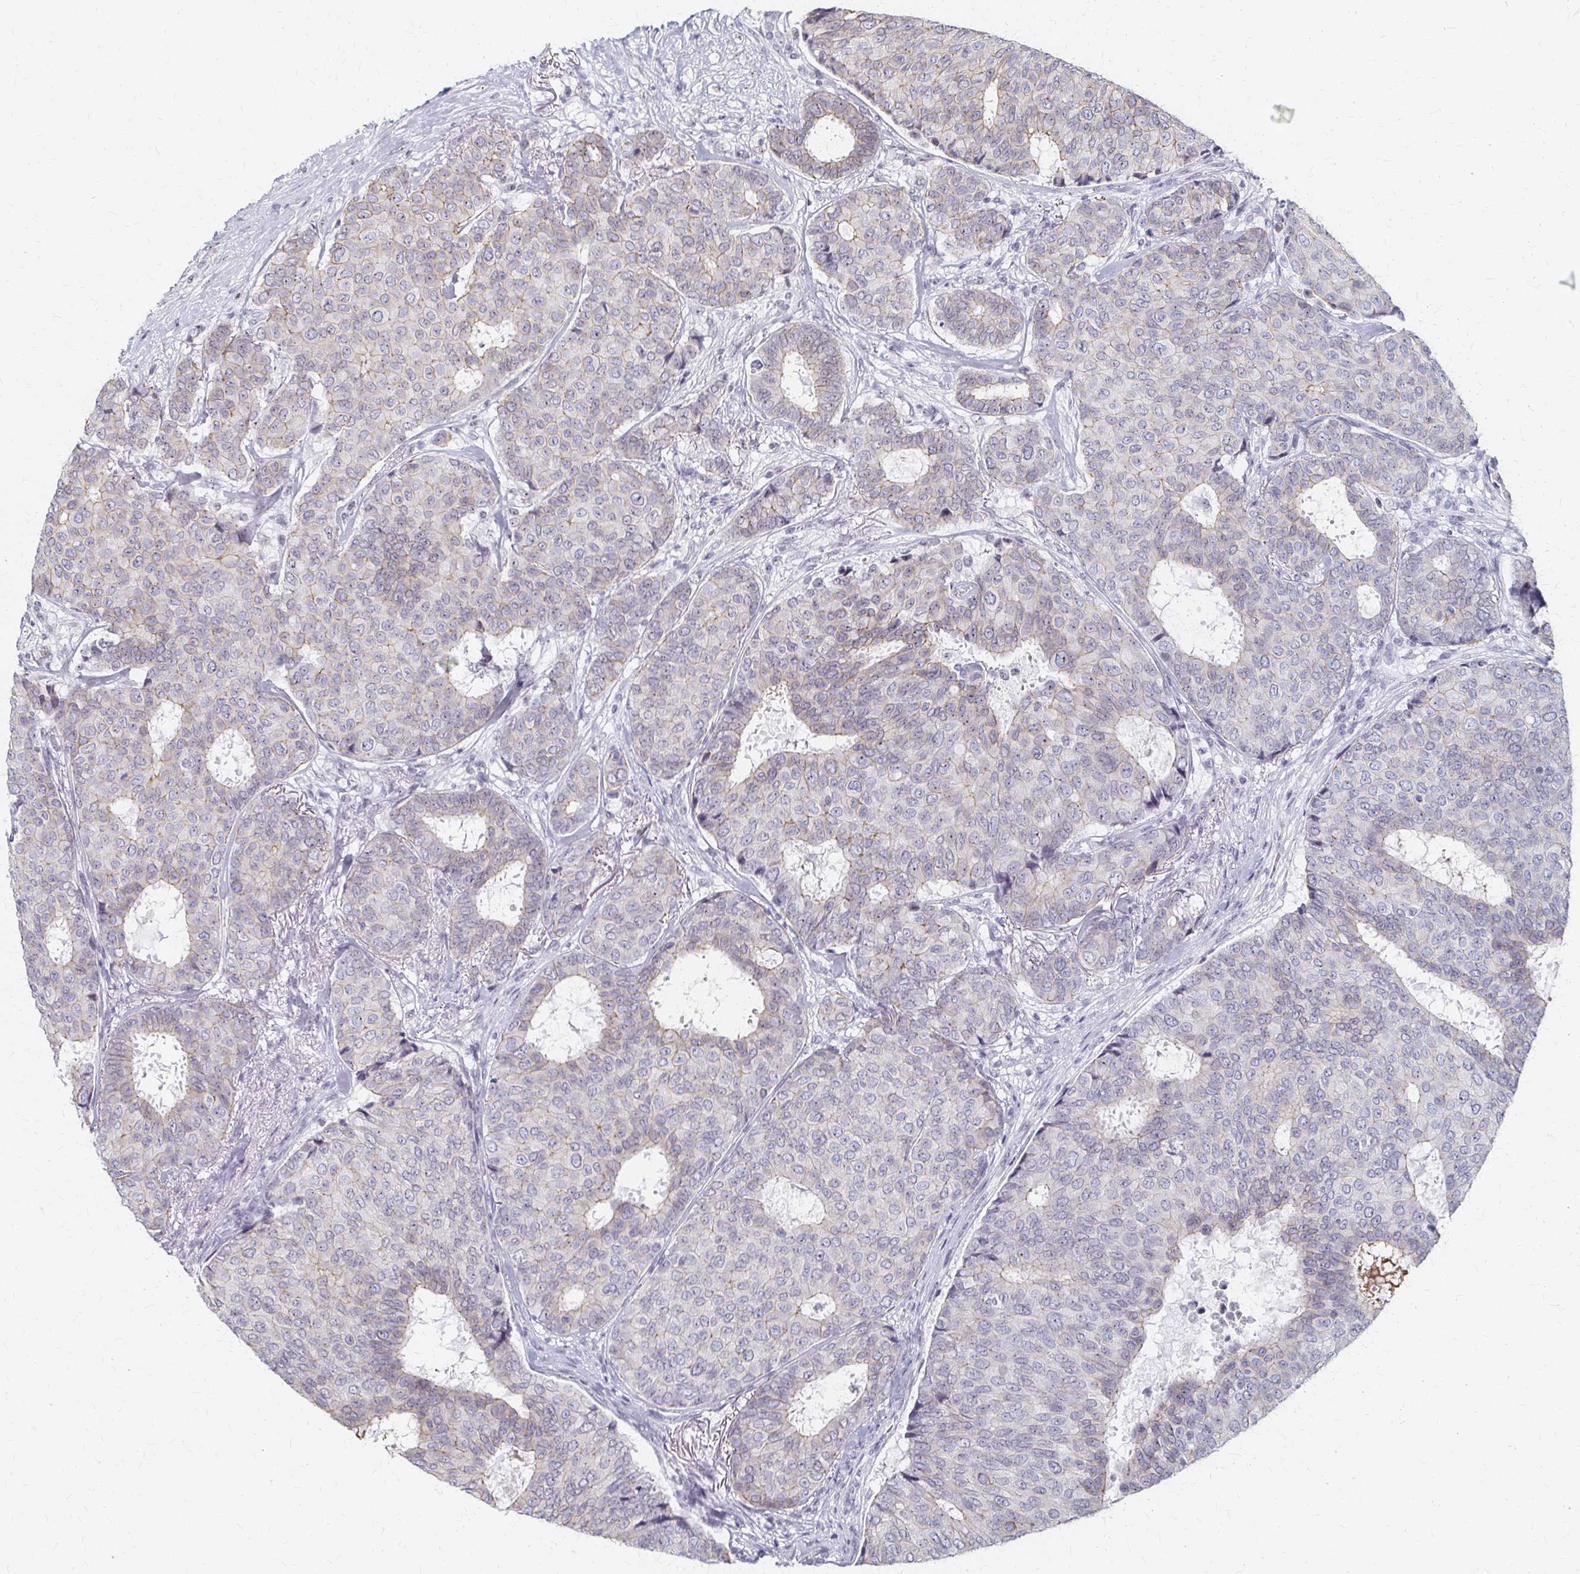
{"staining": {"intensity": "weak", "quantity": "<25%", "location": "cytoplasmic/membranous"}, "tissue": "breast cancer", "cell_type": "Tumor cells", "image_type": "cancer", "snomed": [{"axis": "morphology", "description": "Duct carcinoma"}, {"axis": "topography", "description": "Breast"}], "caption": "High magnification brightfield microscopy of breast cancer (infiltrating ductal carcinoma) stained with DAB (brown) and counterstained with hematoxylin (blue): tumor cells show no significant expression.", "gene": "PES1", "patient": {"sex": "female", "age": 75}}